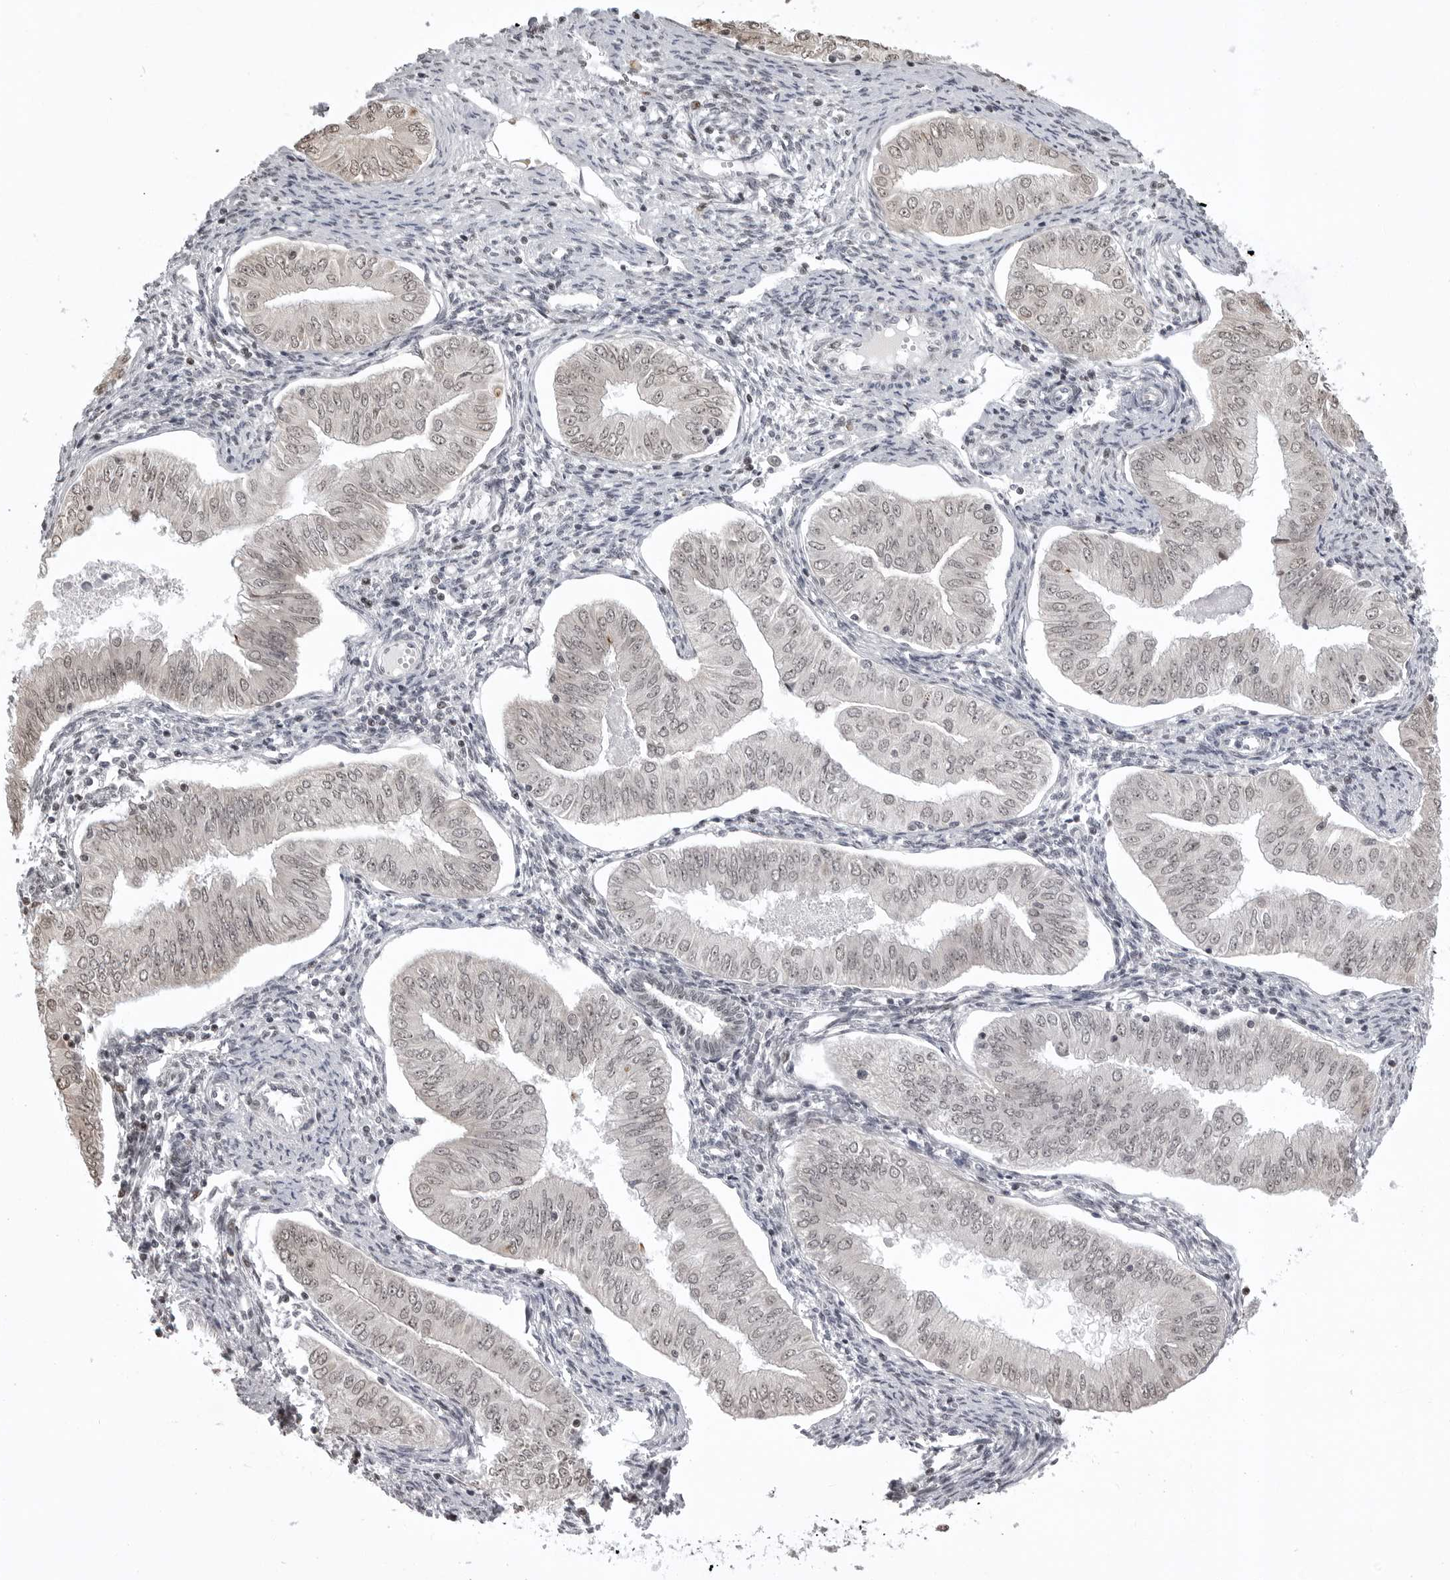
{"staining": {"intensity": "weak", "quantity": ">75%", "location": "nuclear"}, "tissue": "endometrial cancer", "cell_type": "Tumor cells", "image_type": "cancer", "snomed": [{"axis": "morphology", "description": "Normal tissue, NOS"}, {"axis": "morphology", "description": "Adenocarcinoma, NOS"}, {"axis": "topography", "description": "Endometrium"}], "caption": "Immunohistochemistry (IHC) (DAB) staining of endometrial cancer reveals weak nuclear protein positivity in about >75% of tumor cells. Nuclei are stained in blue.", "gene": "PHF3", "patient": {"sex": "female", "age": 53}}